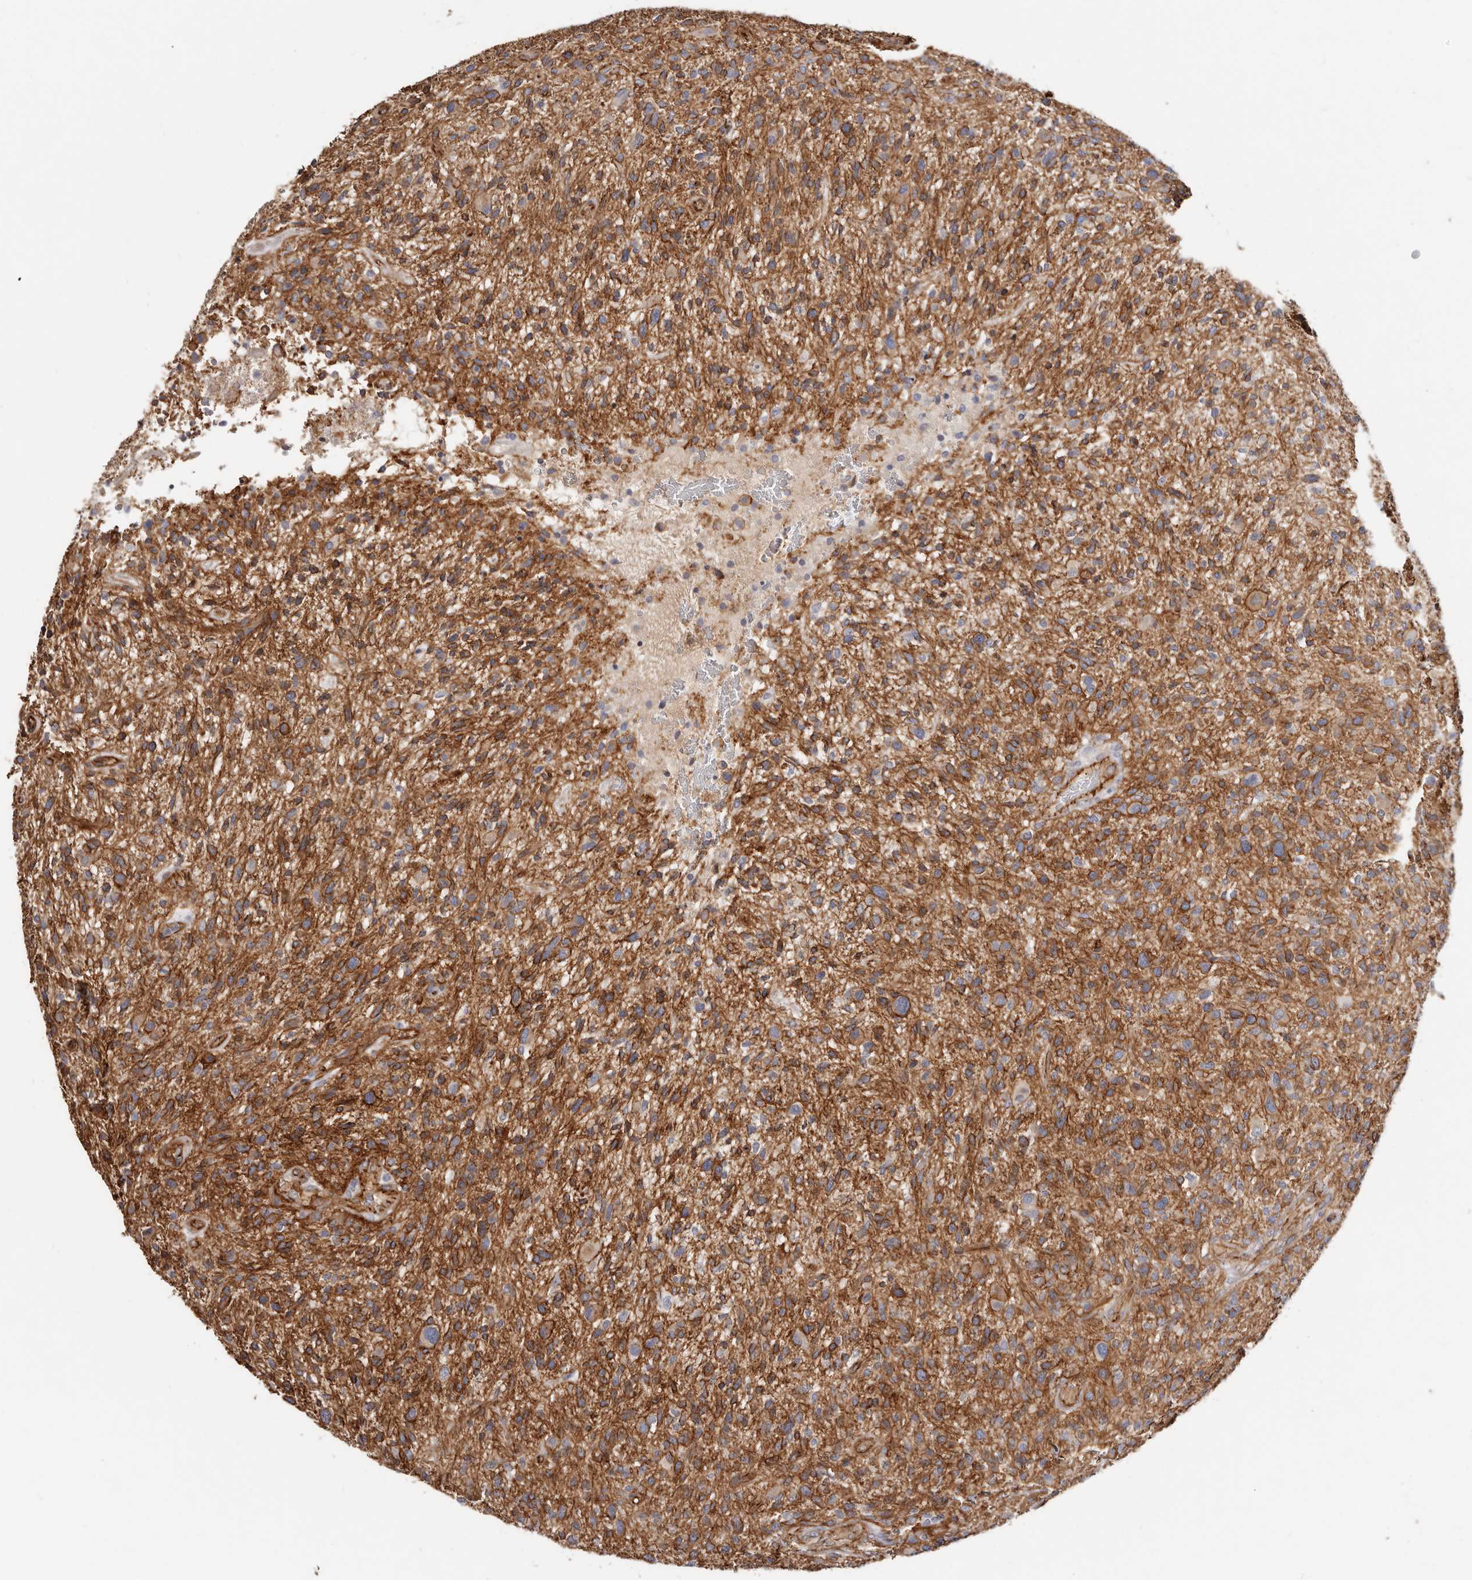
{"staining": {"intensity": "strong", "quantity": "25%-75%", "location": "cytoplasmic/membranous"}, "tissue": "glioma", "cell_type": "Tumor cells", "image_type": "cancer", "snomed": [{"axis": "morphology", "description": "Glioma, malignant, High grade"}, {"axis": "topography", "description": "Brain"}], "caption": "Protein analysis of malignant glioma (high-grade) tissue shows strong cytoplasmic/membranous expression in about 25%-75% of tumor cells.", "gene": "CTNNB1", "patient": {"sex": "male", "age": 47}}